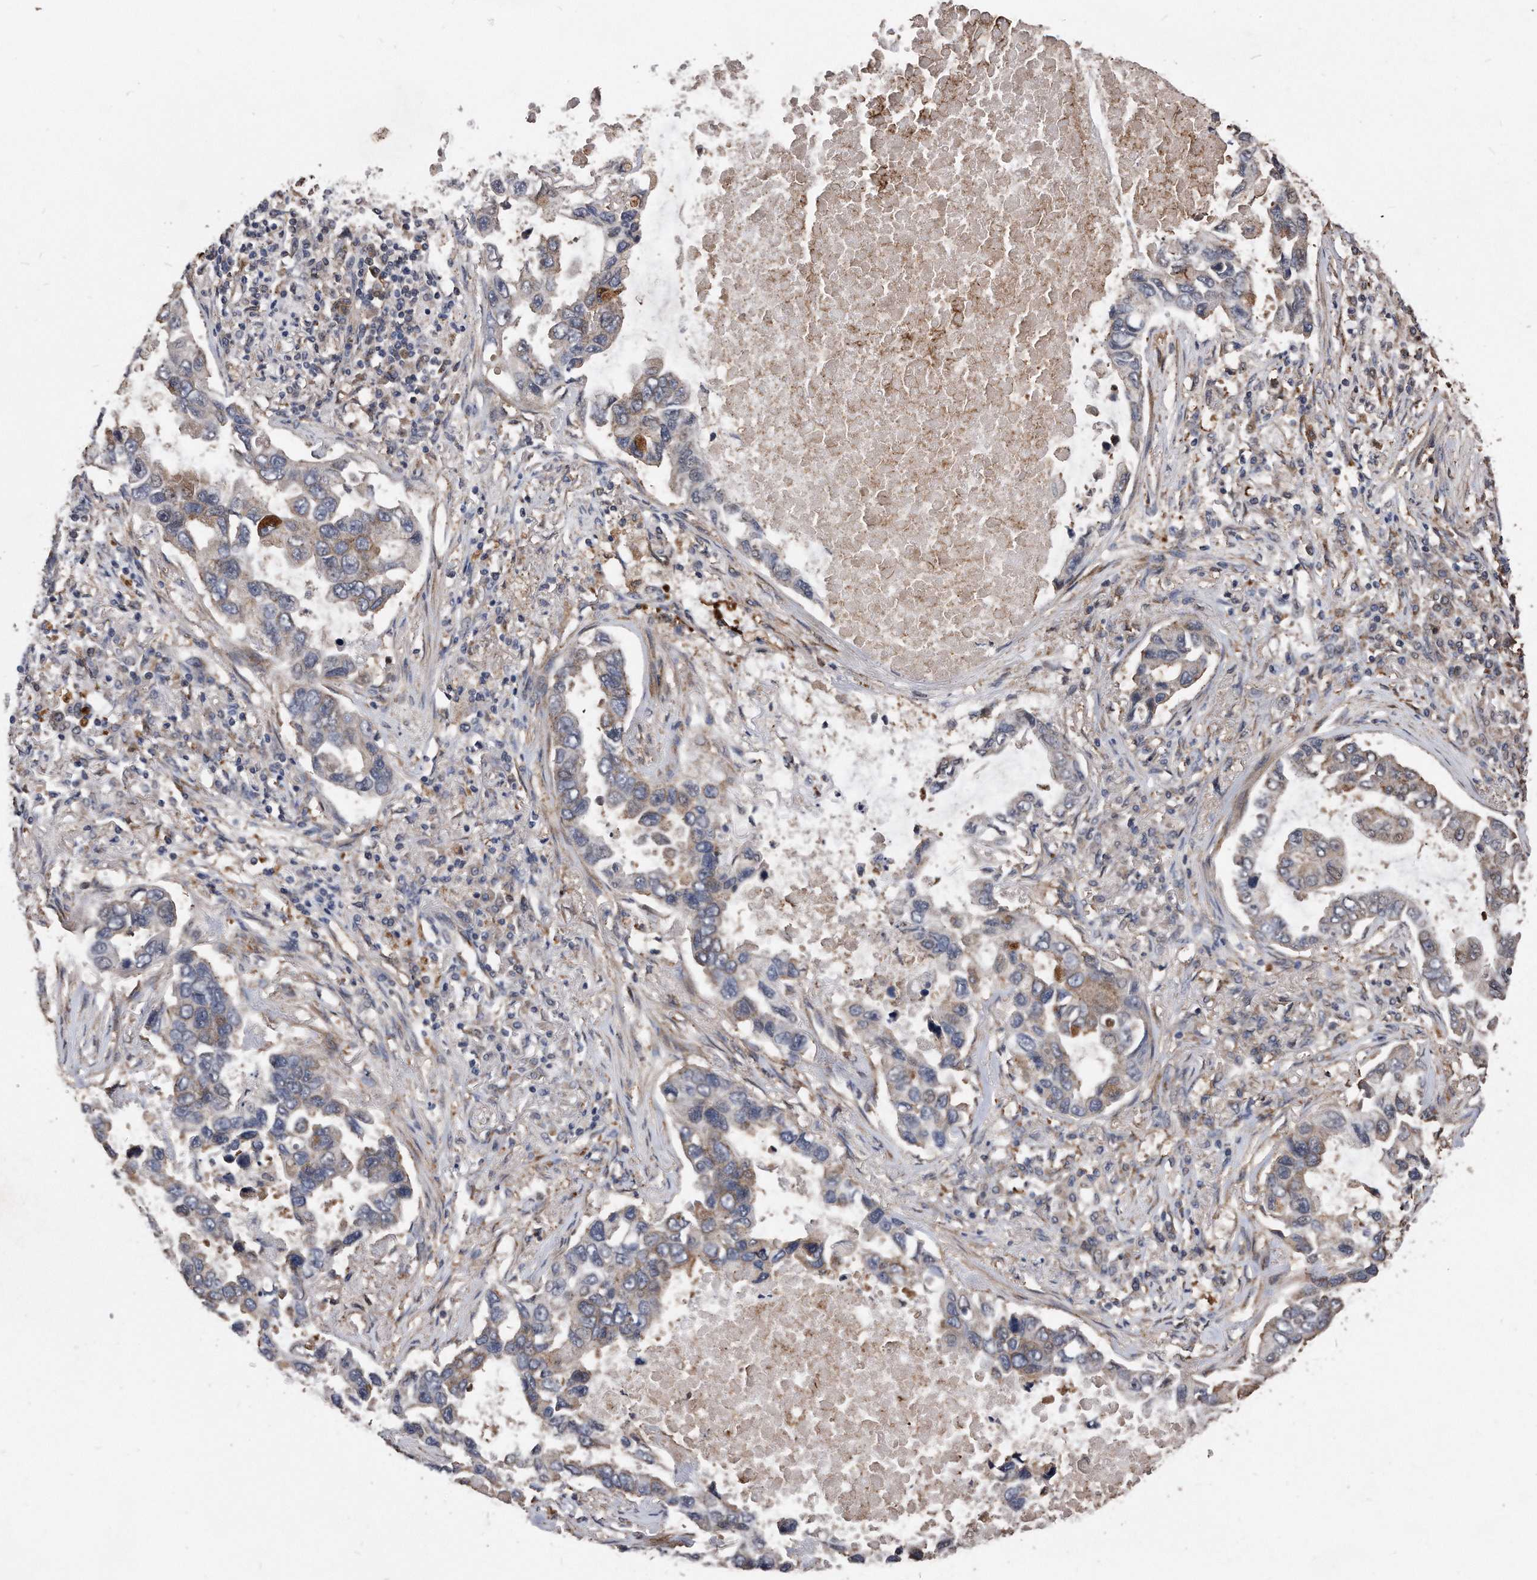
{"staining": {"intensity": "weak", "quantity": "<25%", "location": "cytoplasmic/membranous"}, "tissue": "lung cancer", "cell_type": "Tumor cells", "image_type": "cancer", "snomed": [{"axis": "morphology", "description": "Adenocarcinoma, NOS"}, {"axis": "topography", "description": "Lung"}], "caption": "High magnification brightfield microscopy of adenocarcinoma (lung) stained with DAB (3,3'-diaminobenzidine) (brown) and counterstained with hematoxylin (blue): tumor cells show no significant expression. (Stains: DAB immunohistochemistry with hematoxylin counter stain, Microscopy: brightfield microscopy at high magnification).", "gene": "IL20RA", "patient": {"sex": "male", "age": 64}}